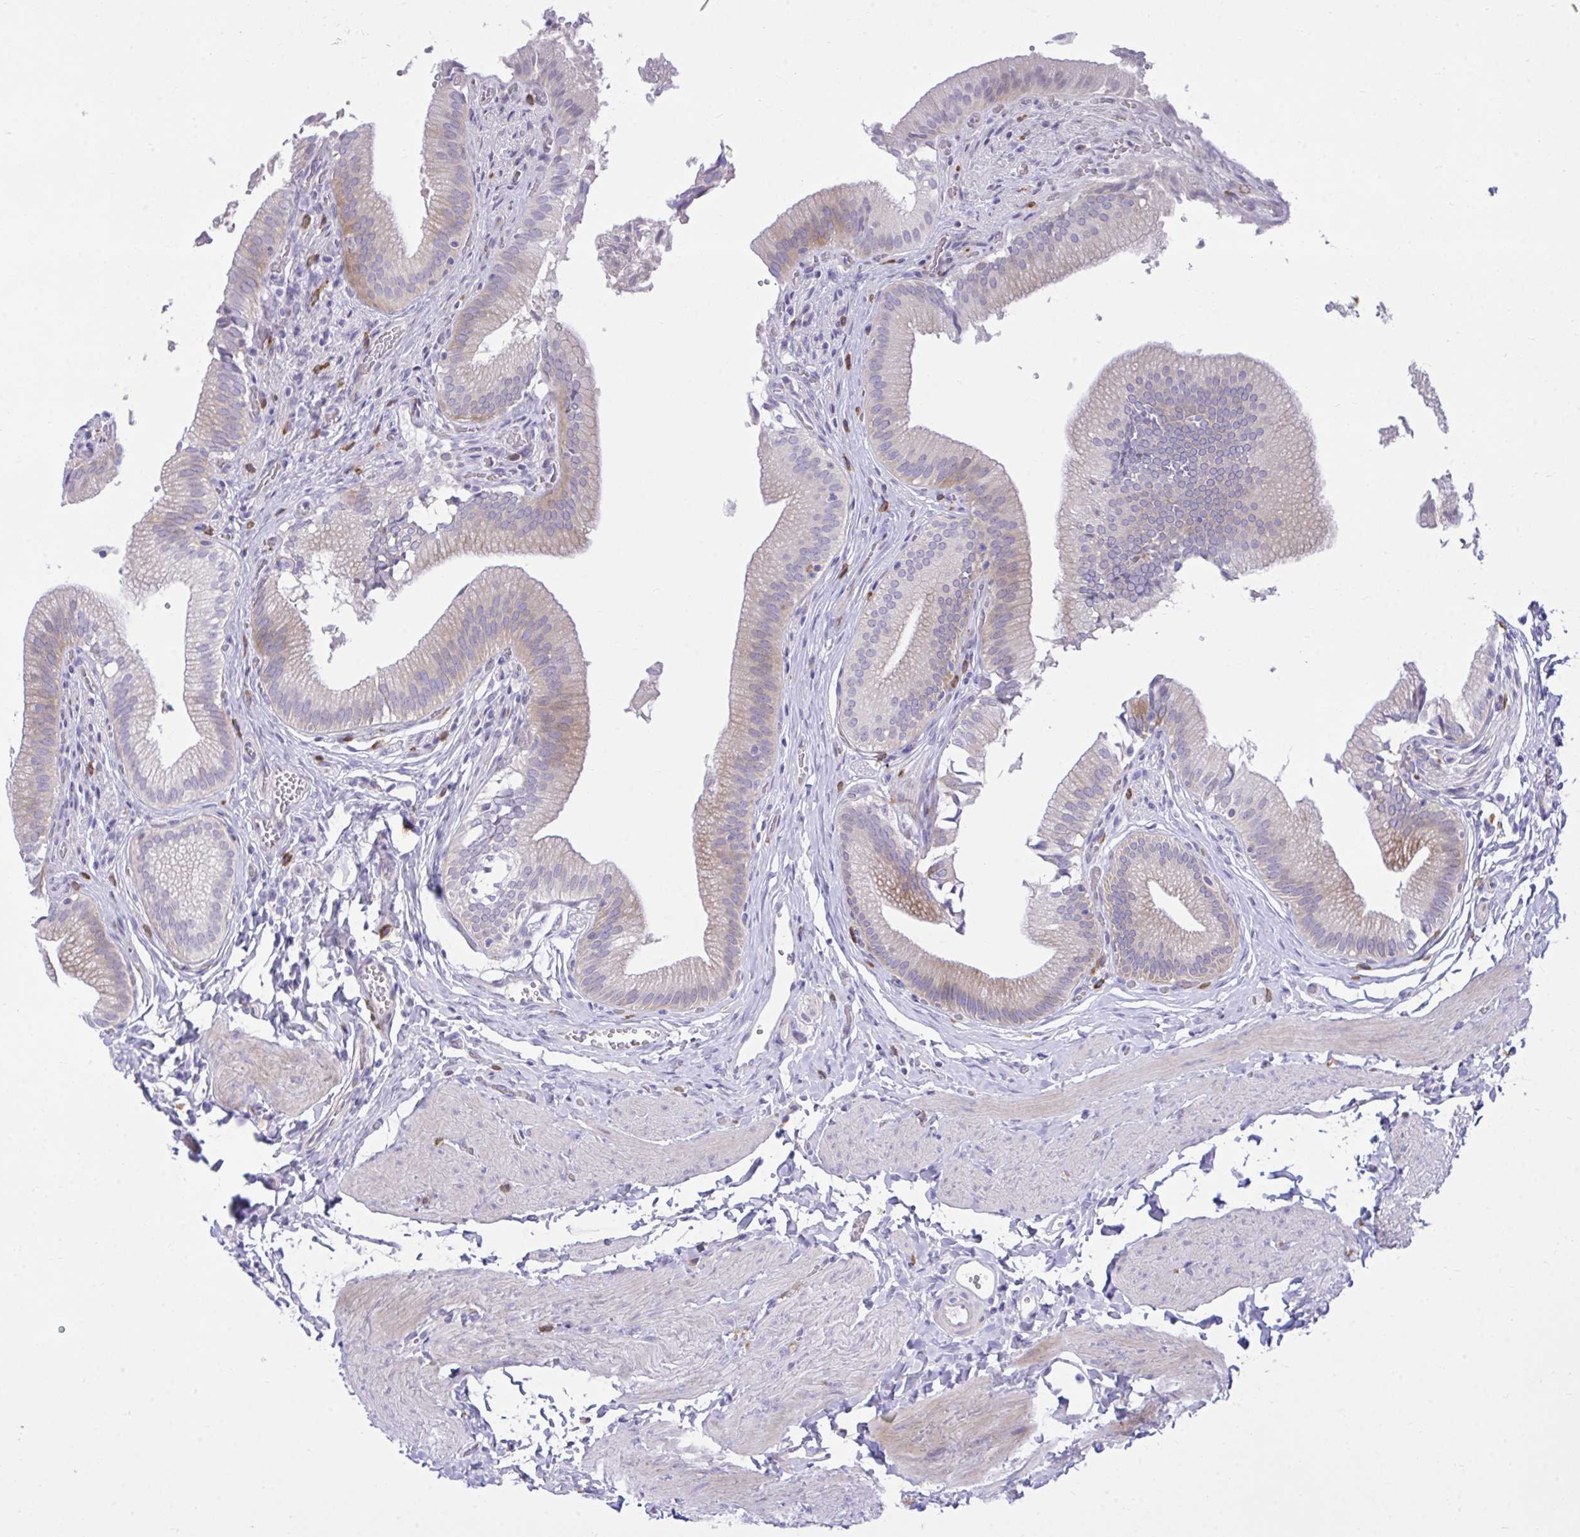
{"staining": {"intensity": "weak", "quantity": "25%-75%", "location": "cytoplasmic/membranous"}, "tissue": "gallbladder", "cell_type": "Glandular cells", "image_type": "normal", "snomed": [{"axis": "morphology", "description": "Normal tissue, NOS"}, {"axis": "topography", "description": "Gallbladder"}, {"axis": "topography", "description": "Peripheral nerve tissue"}], "caption": "IHC (DAB) staining of benign gallbladder reveals weak cytoplasmic/membranous protein expression in about 25%-75% of glandular cells. (IHC, brightfield microscopy, high magnification).", "gene": "MED9", "patient": {"sex": "male", "age": 17}}